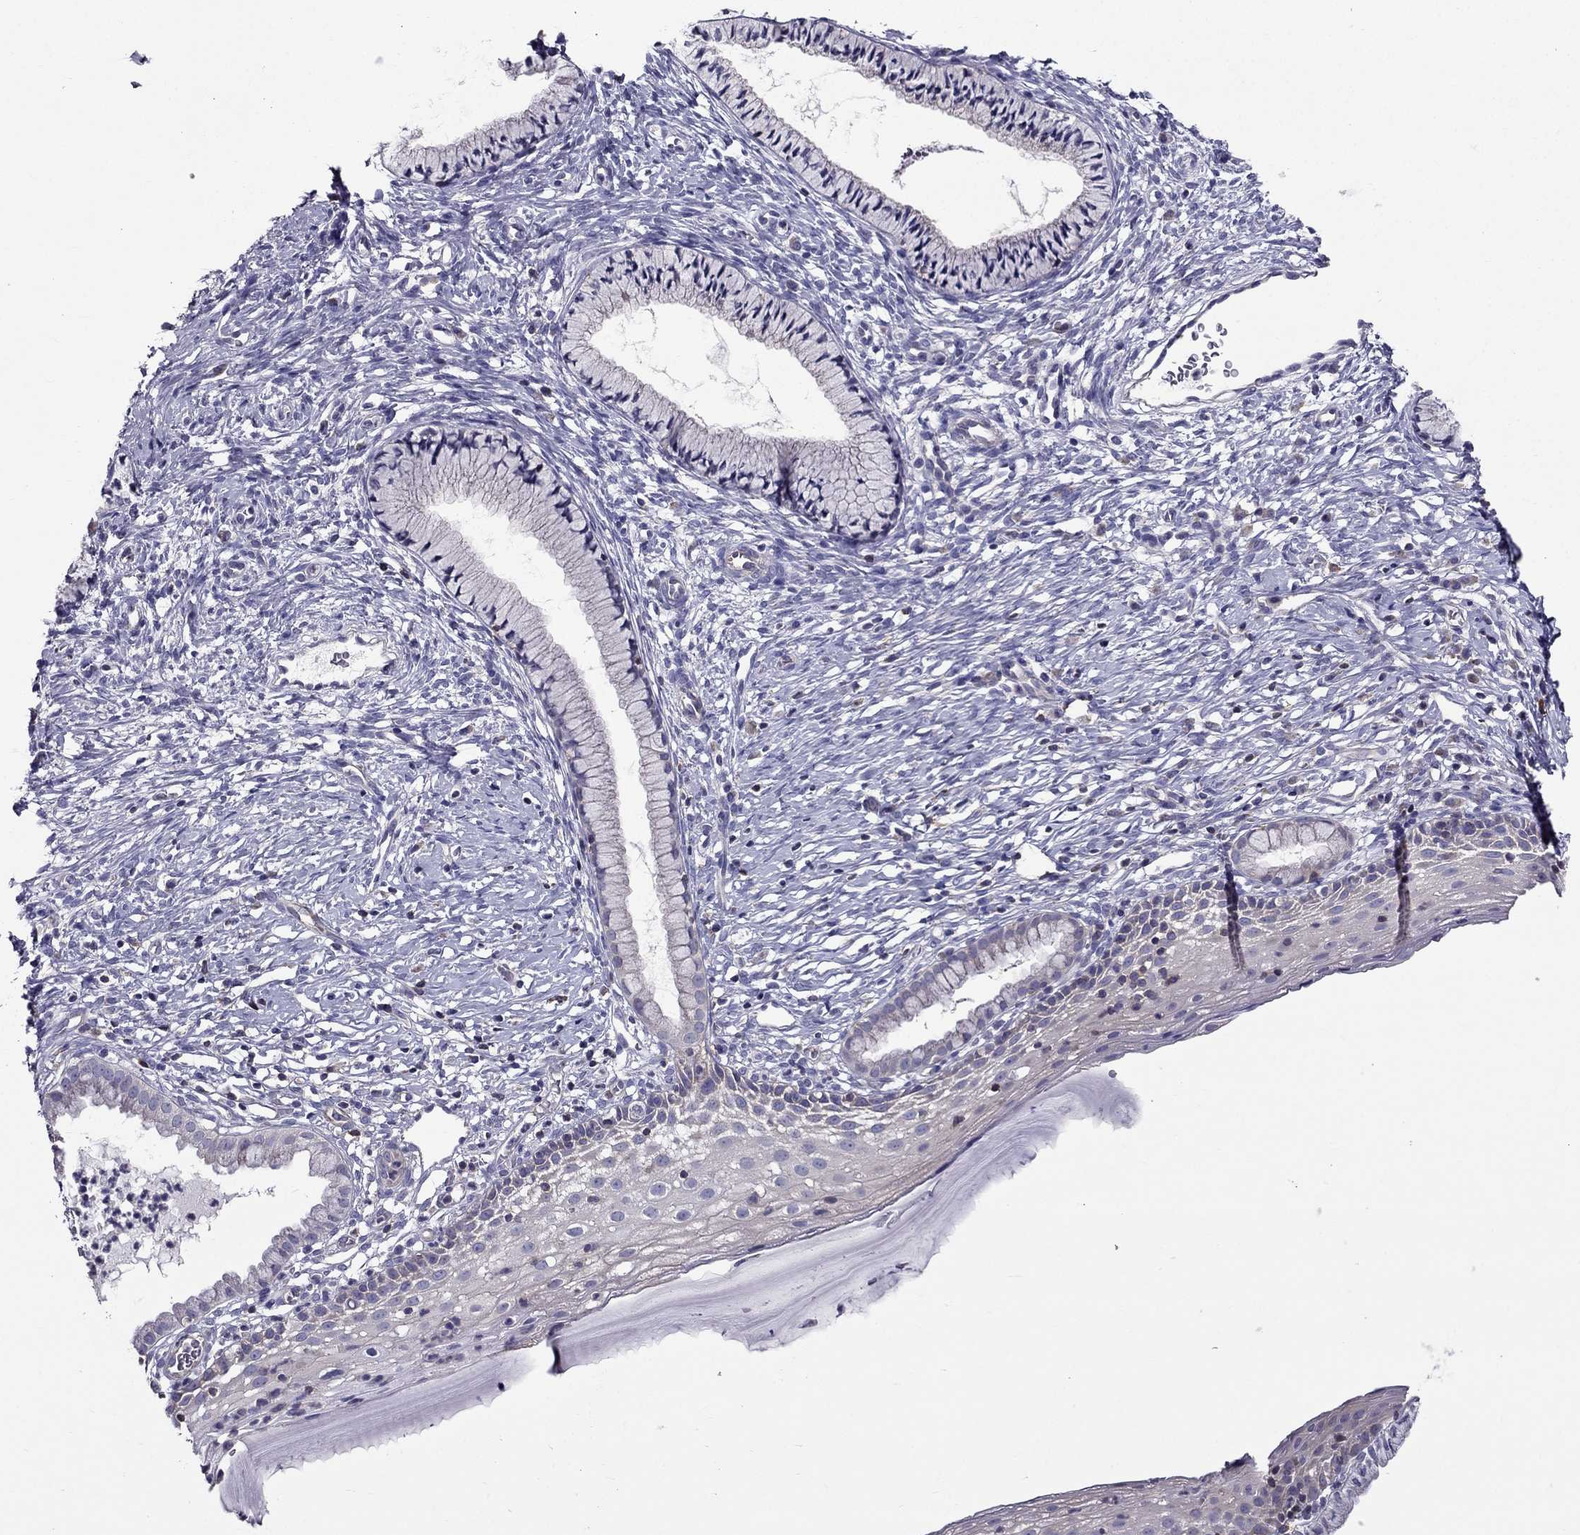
{"staining": {"intensity": "negative", "quantity": "none", "location": "none"}, "tissue": "cervix", "cell_type": "Glandular cells", "image_type": "normal", "snomed": [{"axis": "morphology", "description": "Normal tissue, NOS"}, {"axis": "topography", "description": "Cervix"}], "caption": "Immunohistochemistry (IHC) of normal human cervix shows no staining in glandular cells.", "gene": "AAK1", "patient": {"sex": "female", "age": 39}}